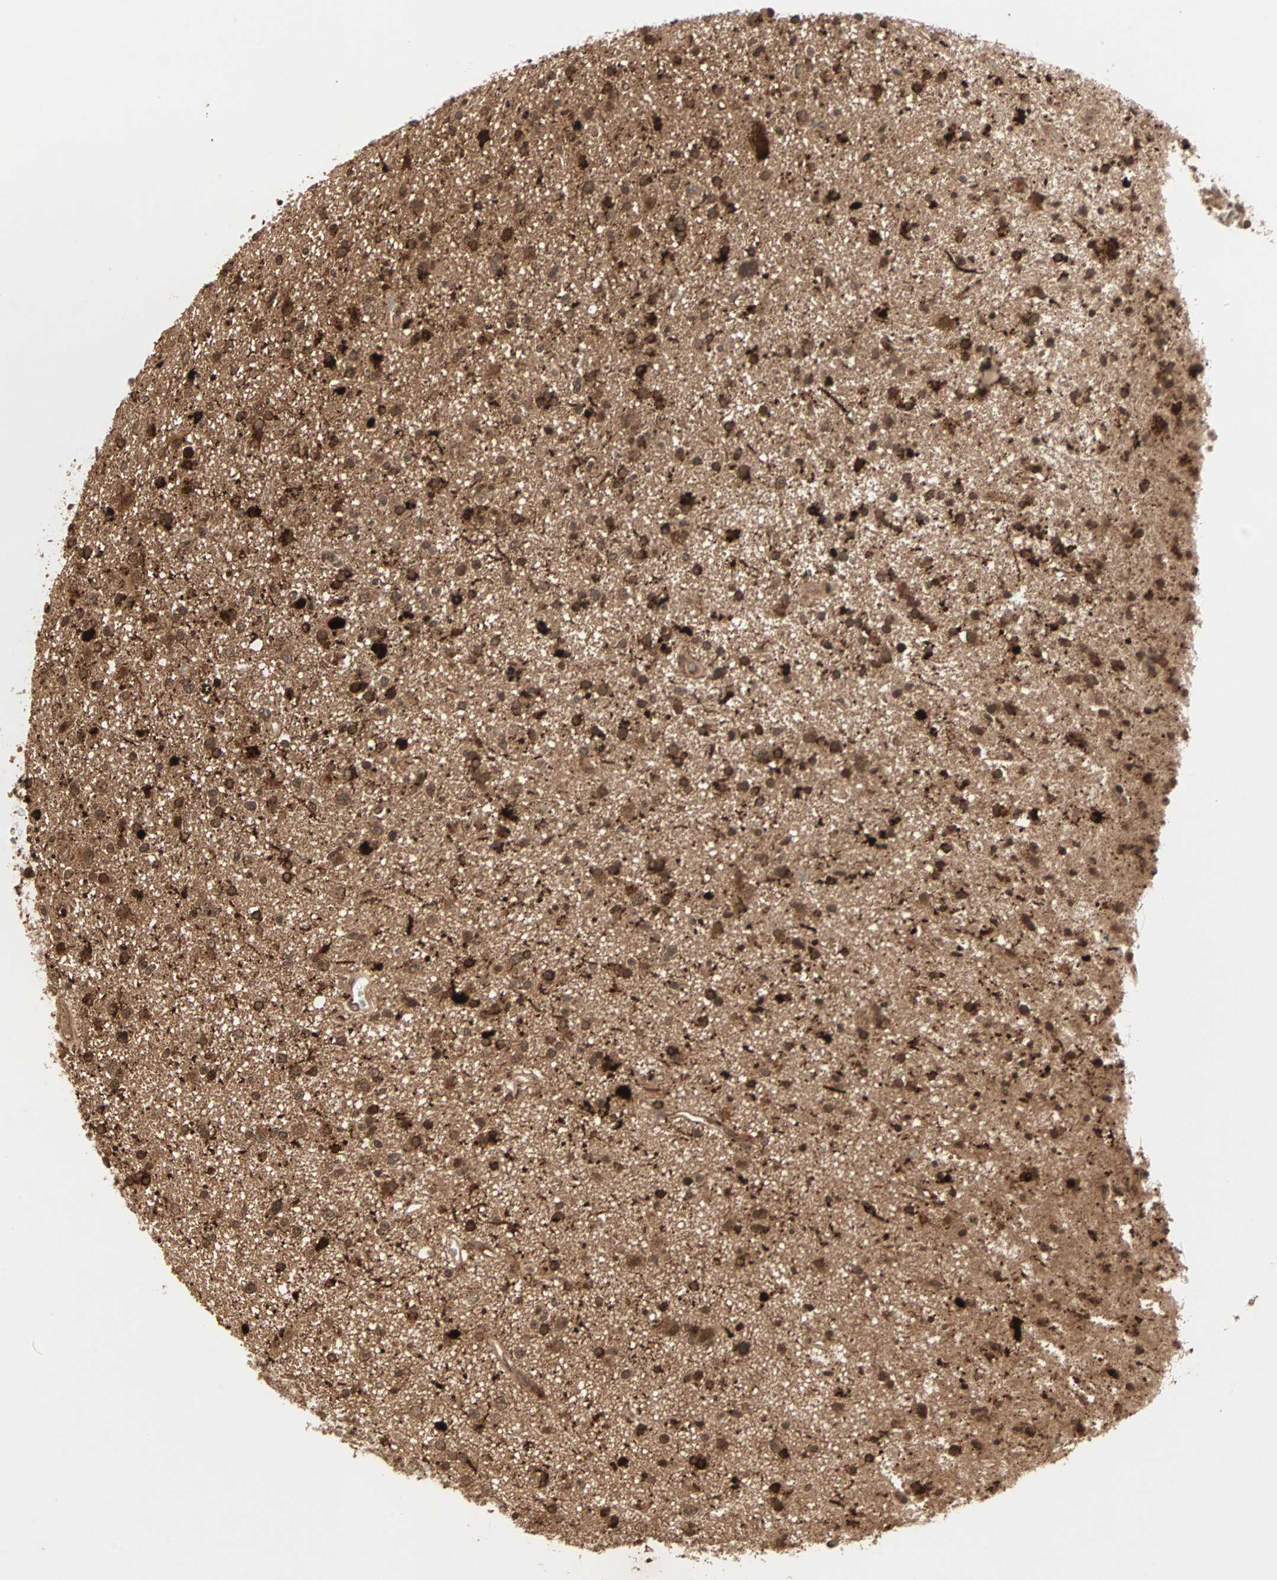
{"staining": {"intensity": "moderate", "quantity": ">75%", "location": "cytoplasmic/membranous,nuclear"}, "tissue": "glioma", "cell_type": "Tumor cells", "image_type": "cancer", "snomed": [{"axis": "morphology", "description": "Glioma, malignant, High grade"}, {"axis": "topography", "description": "Brain"}], "caption": "Human glioma stained with a protein marker demonstrates moderate staining in tumor cells.", "gene": "RFFL", "patient": {"sex": "male", "age": 33}}